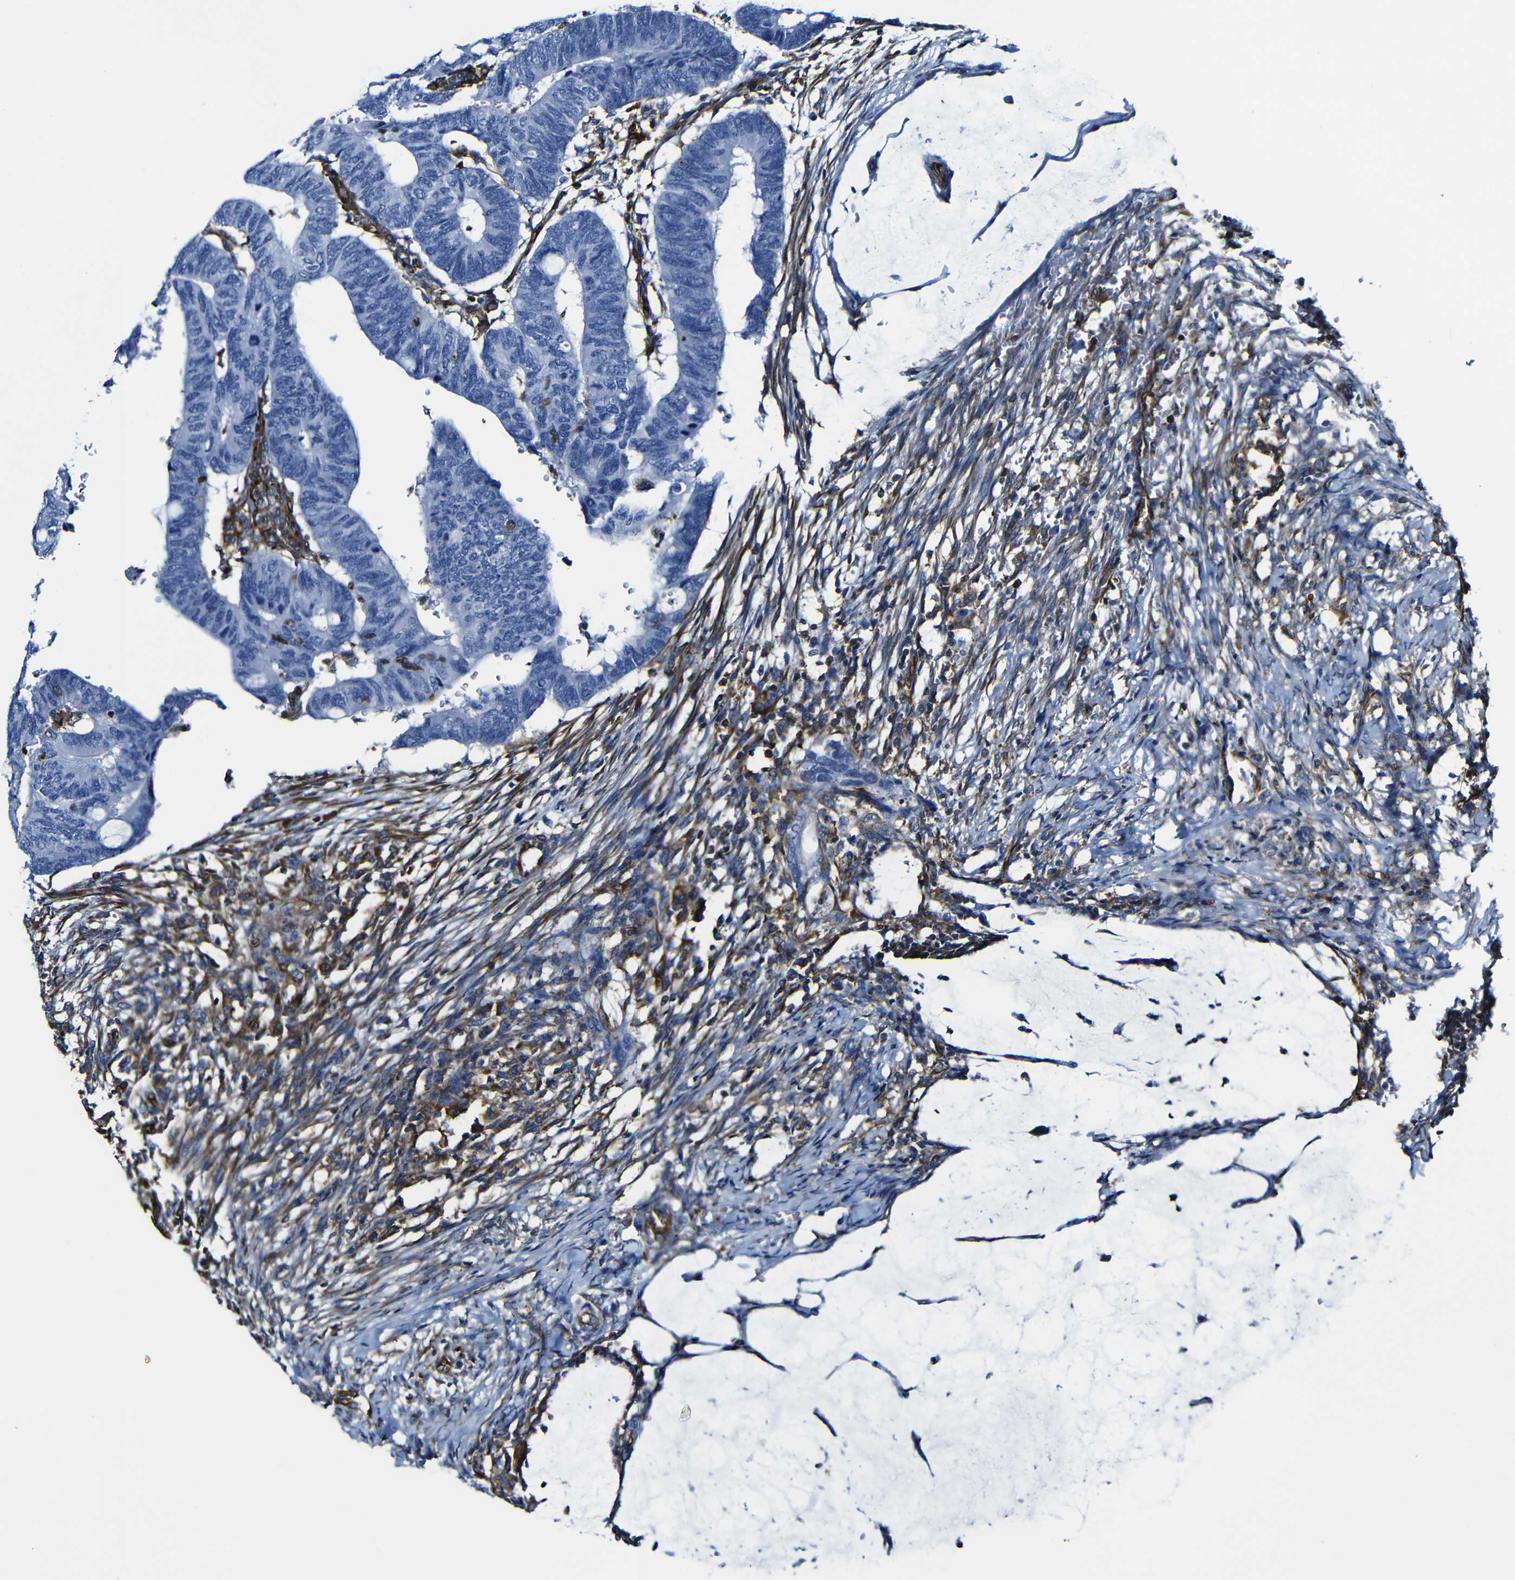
{"staining": {"intensity": "negative", "quantity": "none", "location": "none"}, "tissue": "colorectal cancer", "cell_type": "Tumor cells", "image_type": "cancer", "snomed": [{"axis": "morphology", "description": "Normal tissue, NOS"}, {"axis": "morphology", "description": "Adenocarcinoma, NOS"}, {"axis": "topography", "description": "Rectum"}, {"axis": "topography", "description": "Peripheral nerve tissue"}], "caption": "Immunohistochemistry (IHC) of human colorectal adenocarcinoma reveals no expression in tumor cells.", "gene": "MSN", "patient": {"sex": "male", "age": 92}}